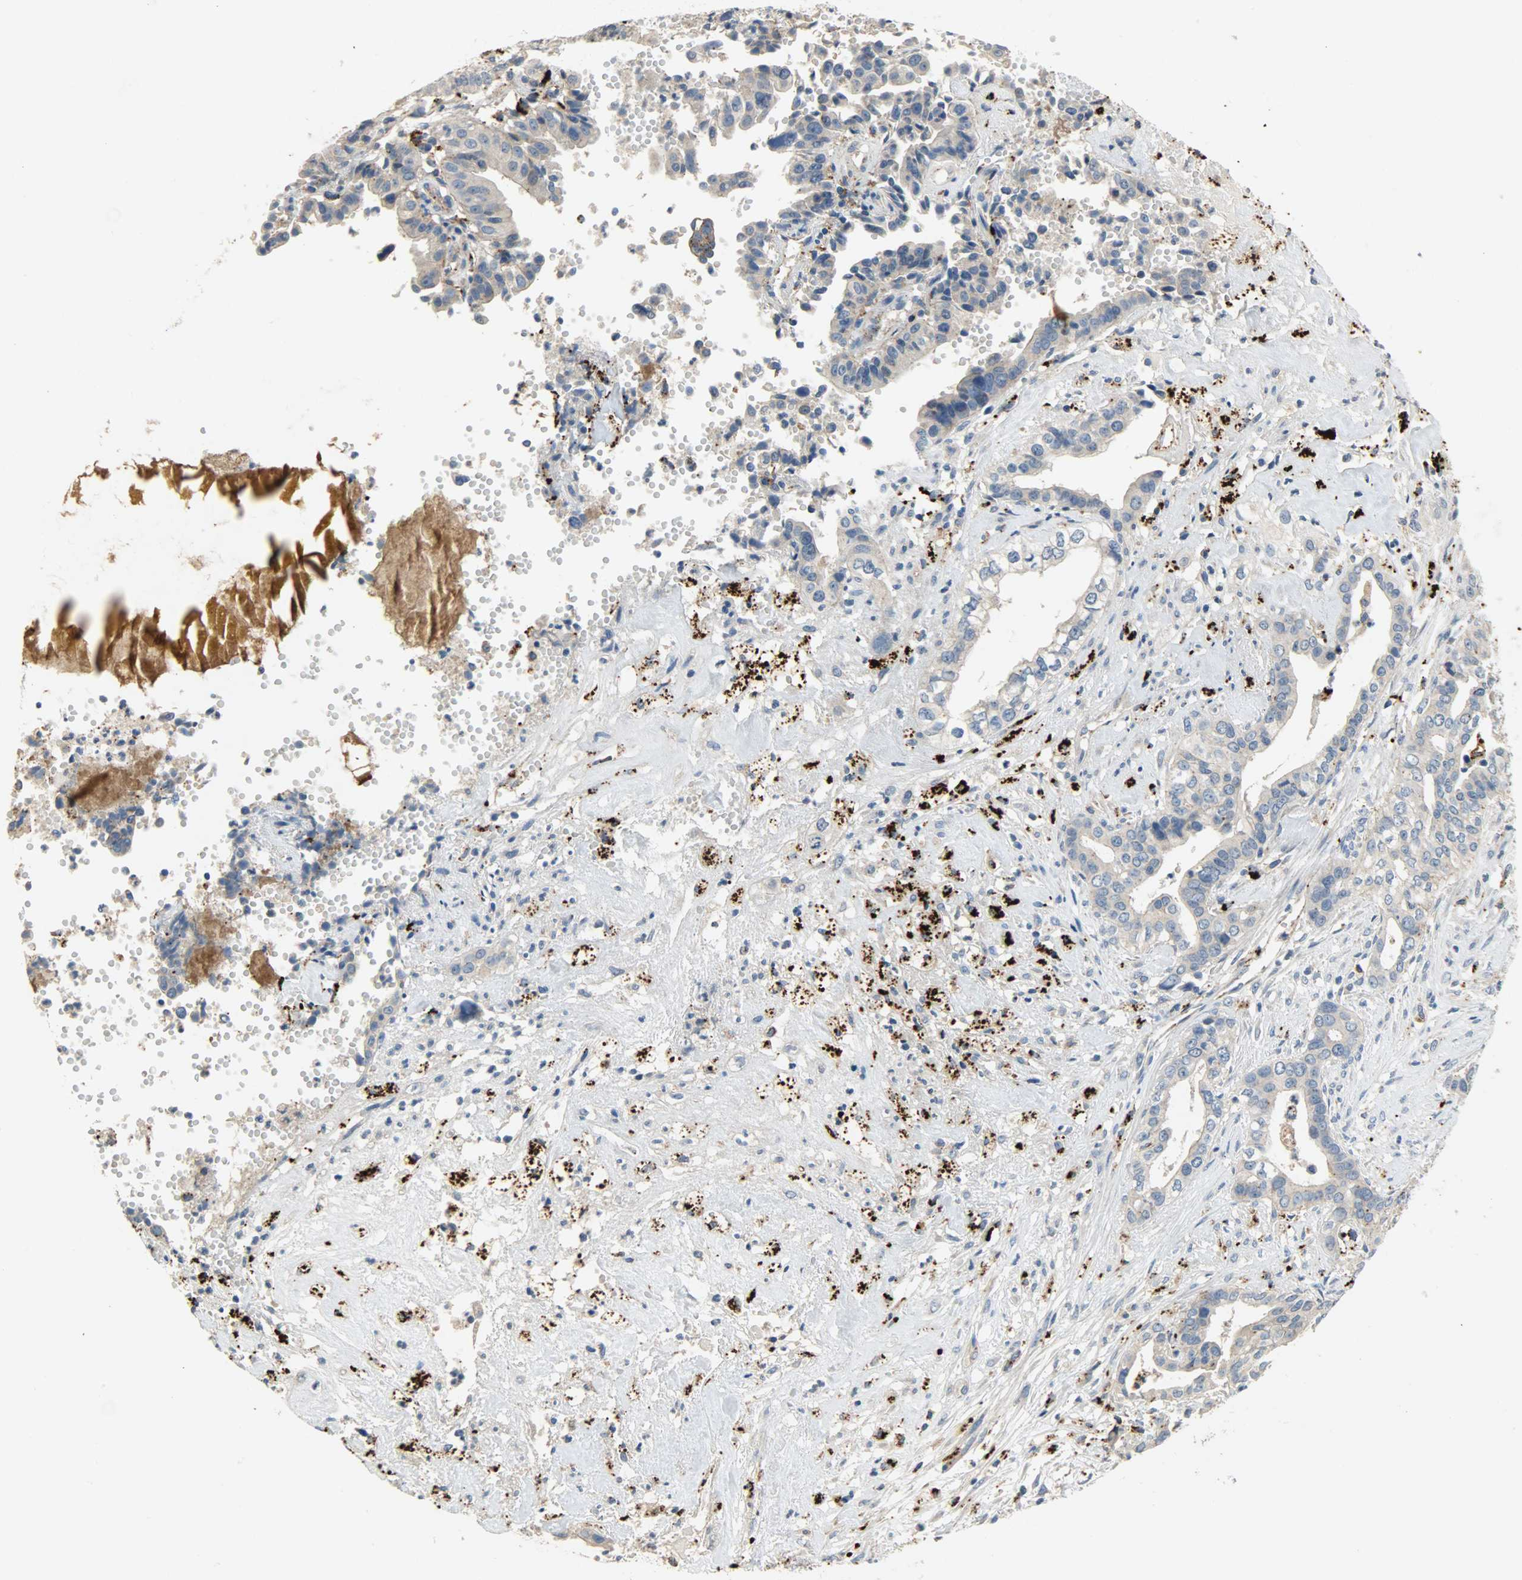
{"staining": {"intensity": "weak", "quantity": "25%-75%", "location": "cytoplasmic/membranous"}, "tissue": "liver cancer", "cell_type": "Tumor cells", "image_type": "cancer", "snomed": [{"axis": "morphology", "description": "Cholangiocarcinoma"}, {"axis": "topography", "description": "Liver"}], "caption": "Immunohistochemistry histopathology image of neoplastic tissue: human liver cancer (cholangiocarcinoma) stained using immunohistochemistry exhibits low levels of weak protein expression localized specifically in the cytoplasmic/membranous of tumor cells, appearing as a cytoplasmic/membranous brown color.", "gene": "ASAH1", "patient": {"sex": "female", "age": 61}}